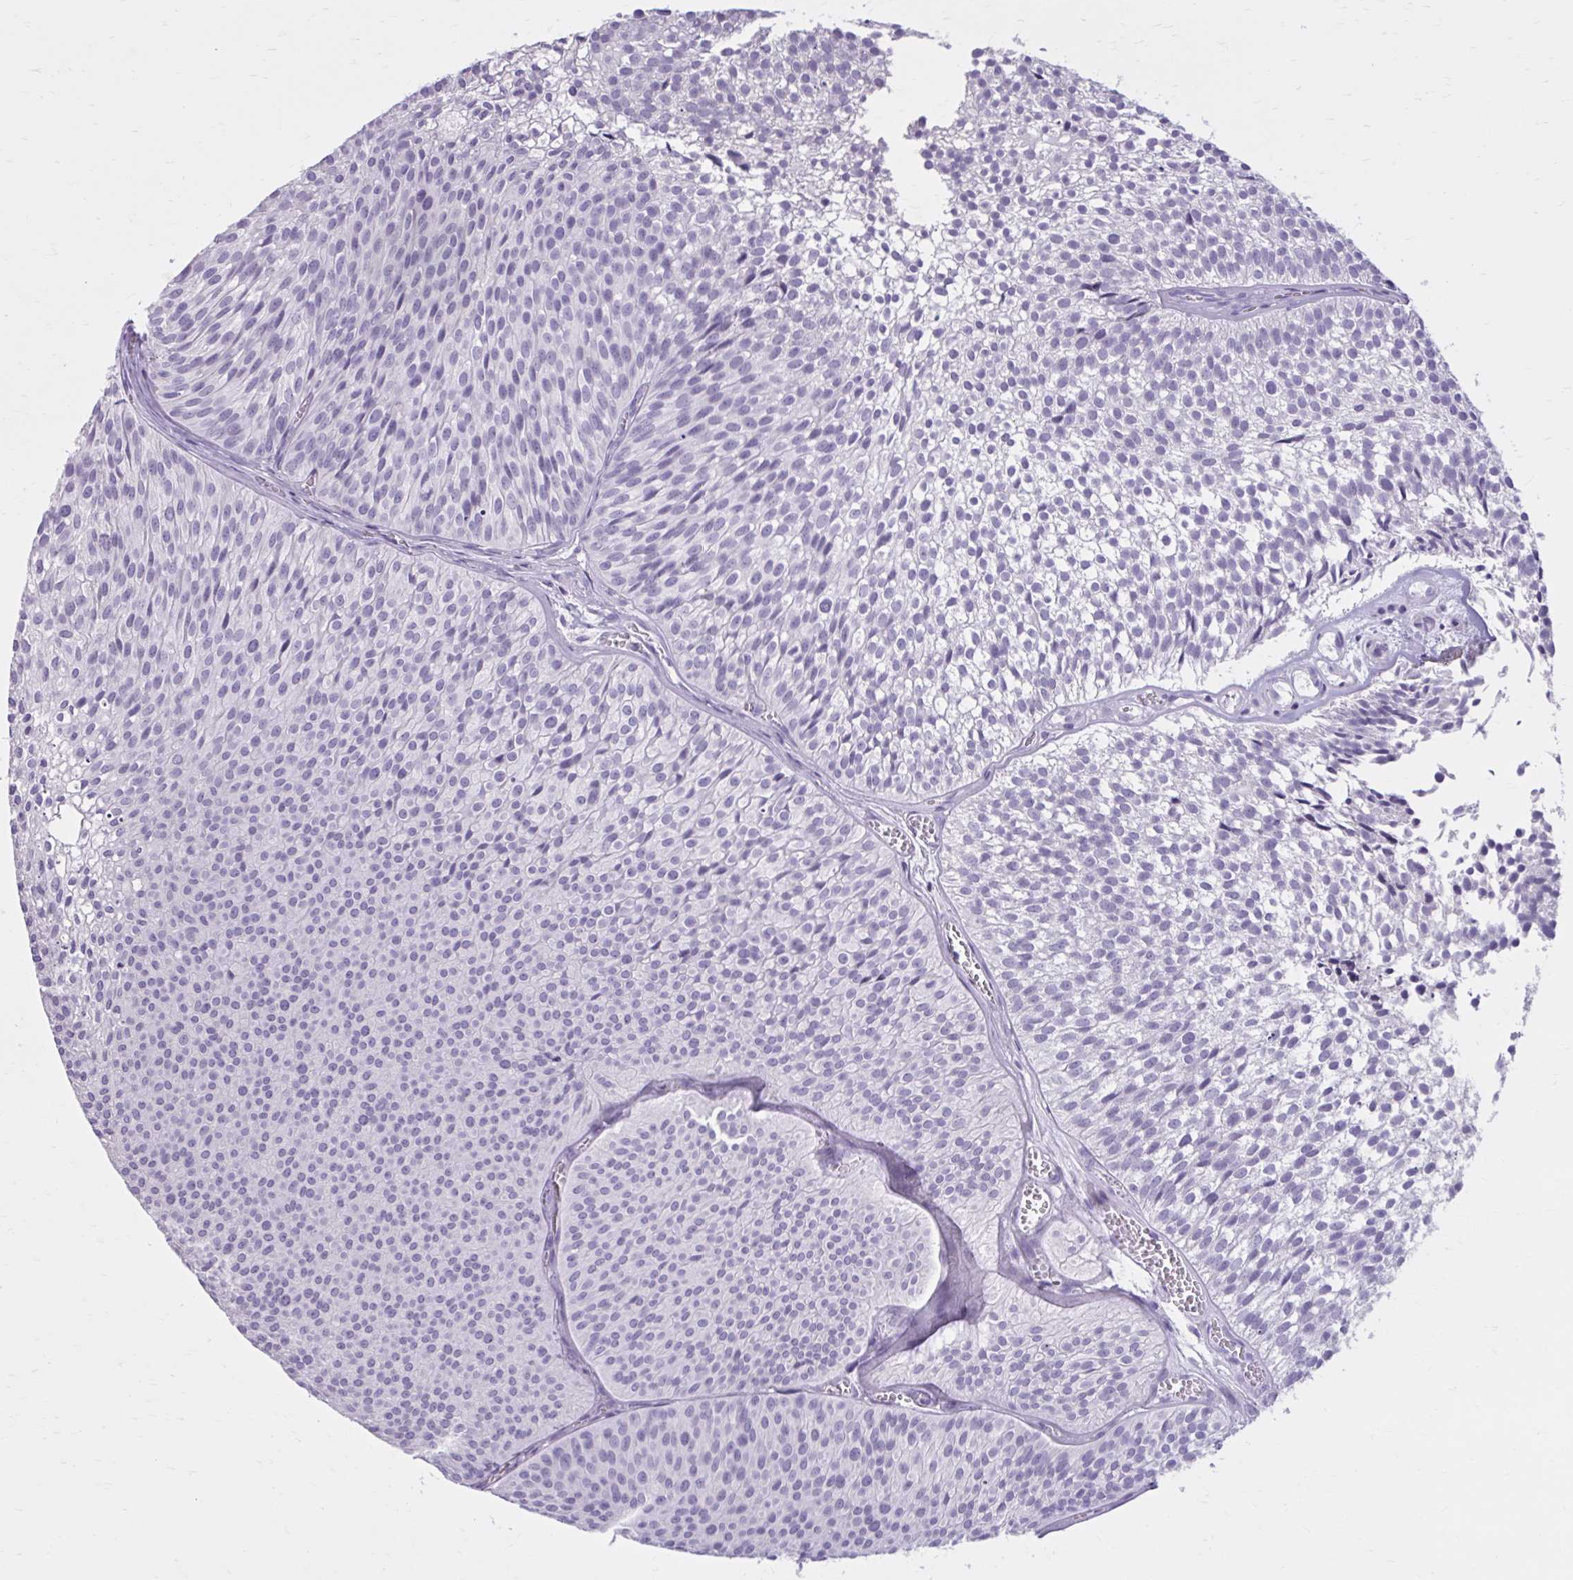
{"staining": {"intensity": "negative", "quantity": "none", "location": "none"}, "tissue": "urothelial cancer", "cell_type": "Tumor cells", "image_type": "cancer", "snomed": [{"axis": "morphology", "description": "Urothelial carcinoma, Low grade"}, {"axis": "topography", "description": "Urinary bladder"}], "caption": "Immunohistochemistry histopathology image of urothelial cancer stained for a protein (brown), which shows no staining in tumor cells.", "gene": "OR4B1", "patient": {"sex": "male", "age": 91}}